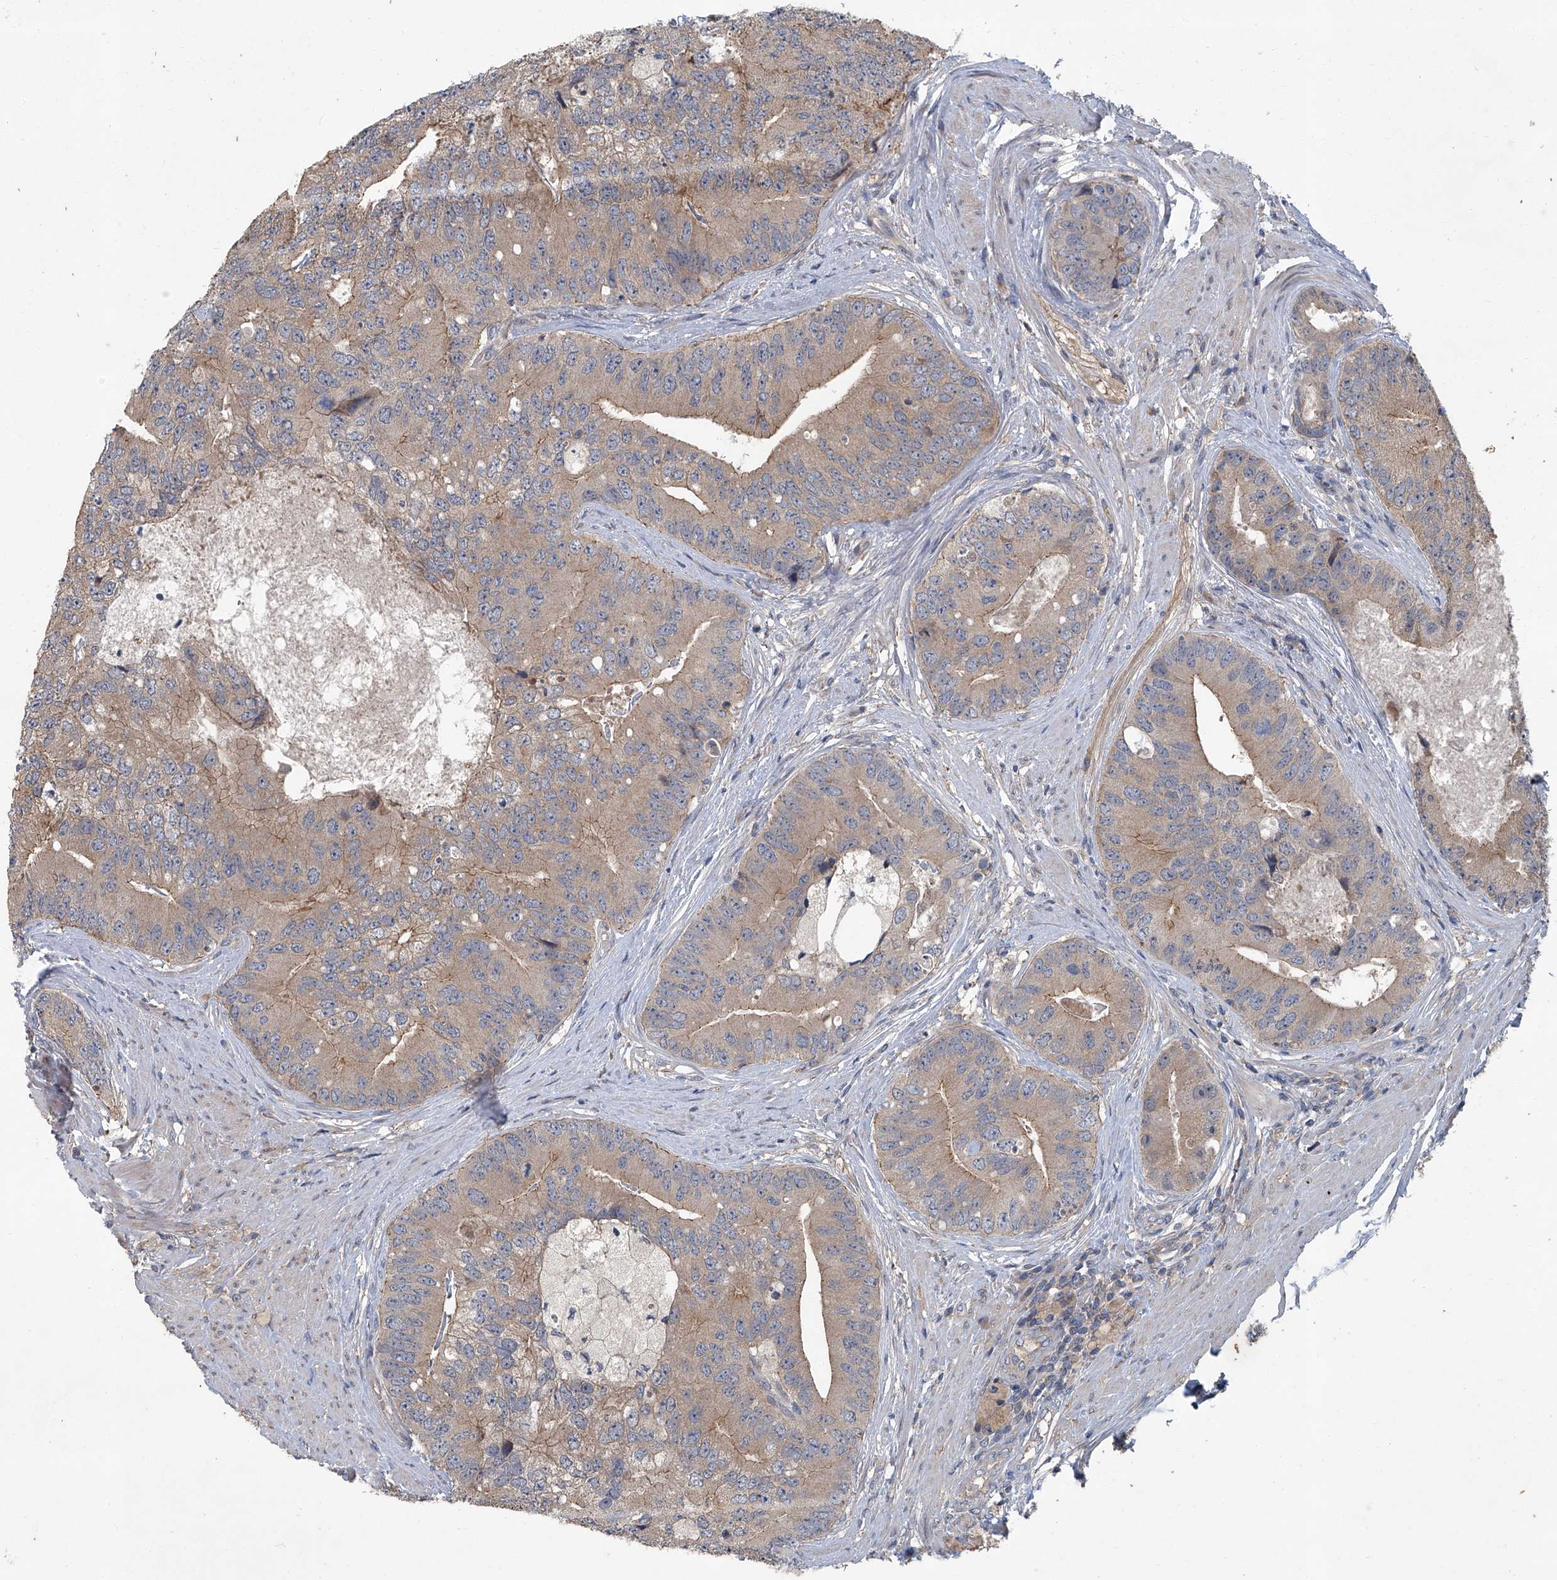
{"staining": {"intensity": "weak", "quantity": ">75%", "location": "cytoplasmic/membranous"}, "tissue": "prostate cancer", "cell_type": "Tumor cells", "image_type": "cancer", "snomed": [{"axis": "morphology", "description": "Adenocarcinoma, High grade"}, {"axis": "topography", "description": "Prostate"}], "caption": "This micrograph reveals immunohistochemistry (IHC) staining of human prostate cancer (adenocarcinoma (high-grade)), with low weak cytoplasmic/membranous positivity in about >75% of tumor cells.", "gene": "ANKRD34A", "patient": {"sex": "male", "age": 70}}